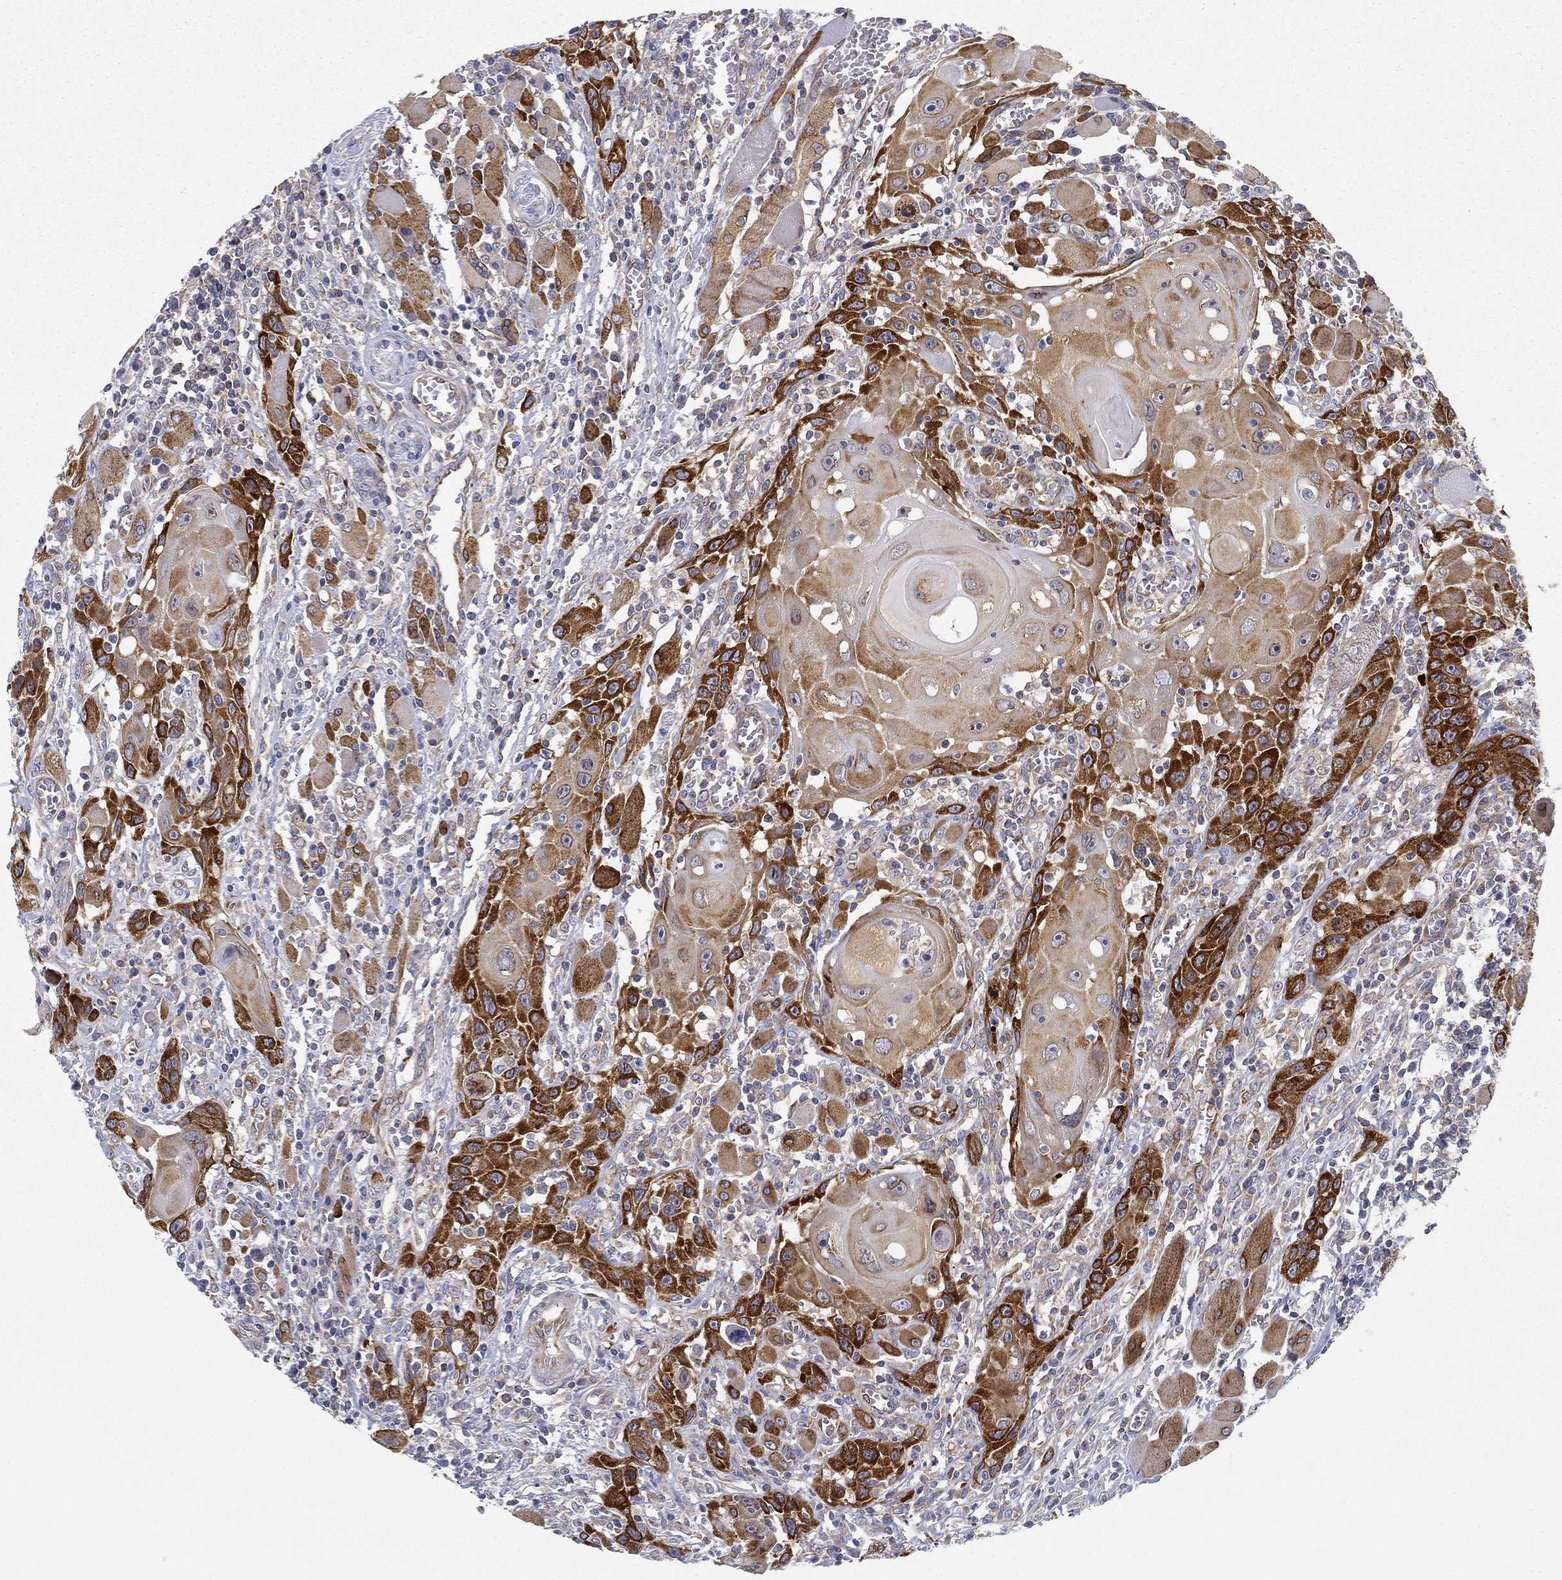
{"staining": {"intensity": "strong", "quantity": ">75%", "location": "cytoplasmic/membranous"}, "tissue": "head and neck cancer", "cell_type": "Tumor cells", "image_type": "cancer", "snomed": [{"axis": "morphology", "description": "Normal tissue, NOS"}, {"axis": "morphology", "description": "Squamous cell carcinoma, NOS"}, {"axis": "topography", "description": "Oral tissue"}, {"axis": "topography", "description": "Head-Neck"}], "caption": "Protein expression analysis of human head and neck cancer reveals strong cytoplasmic/membranous staining in approximately >75% of tumor cells. Nuclei are stained in blue.", "gene": "FXR1", "patient": {"sex": "male", "age": 71}}